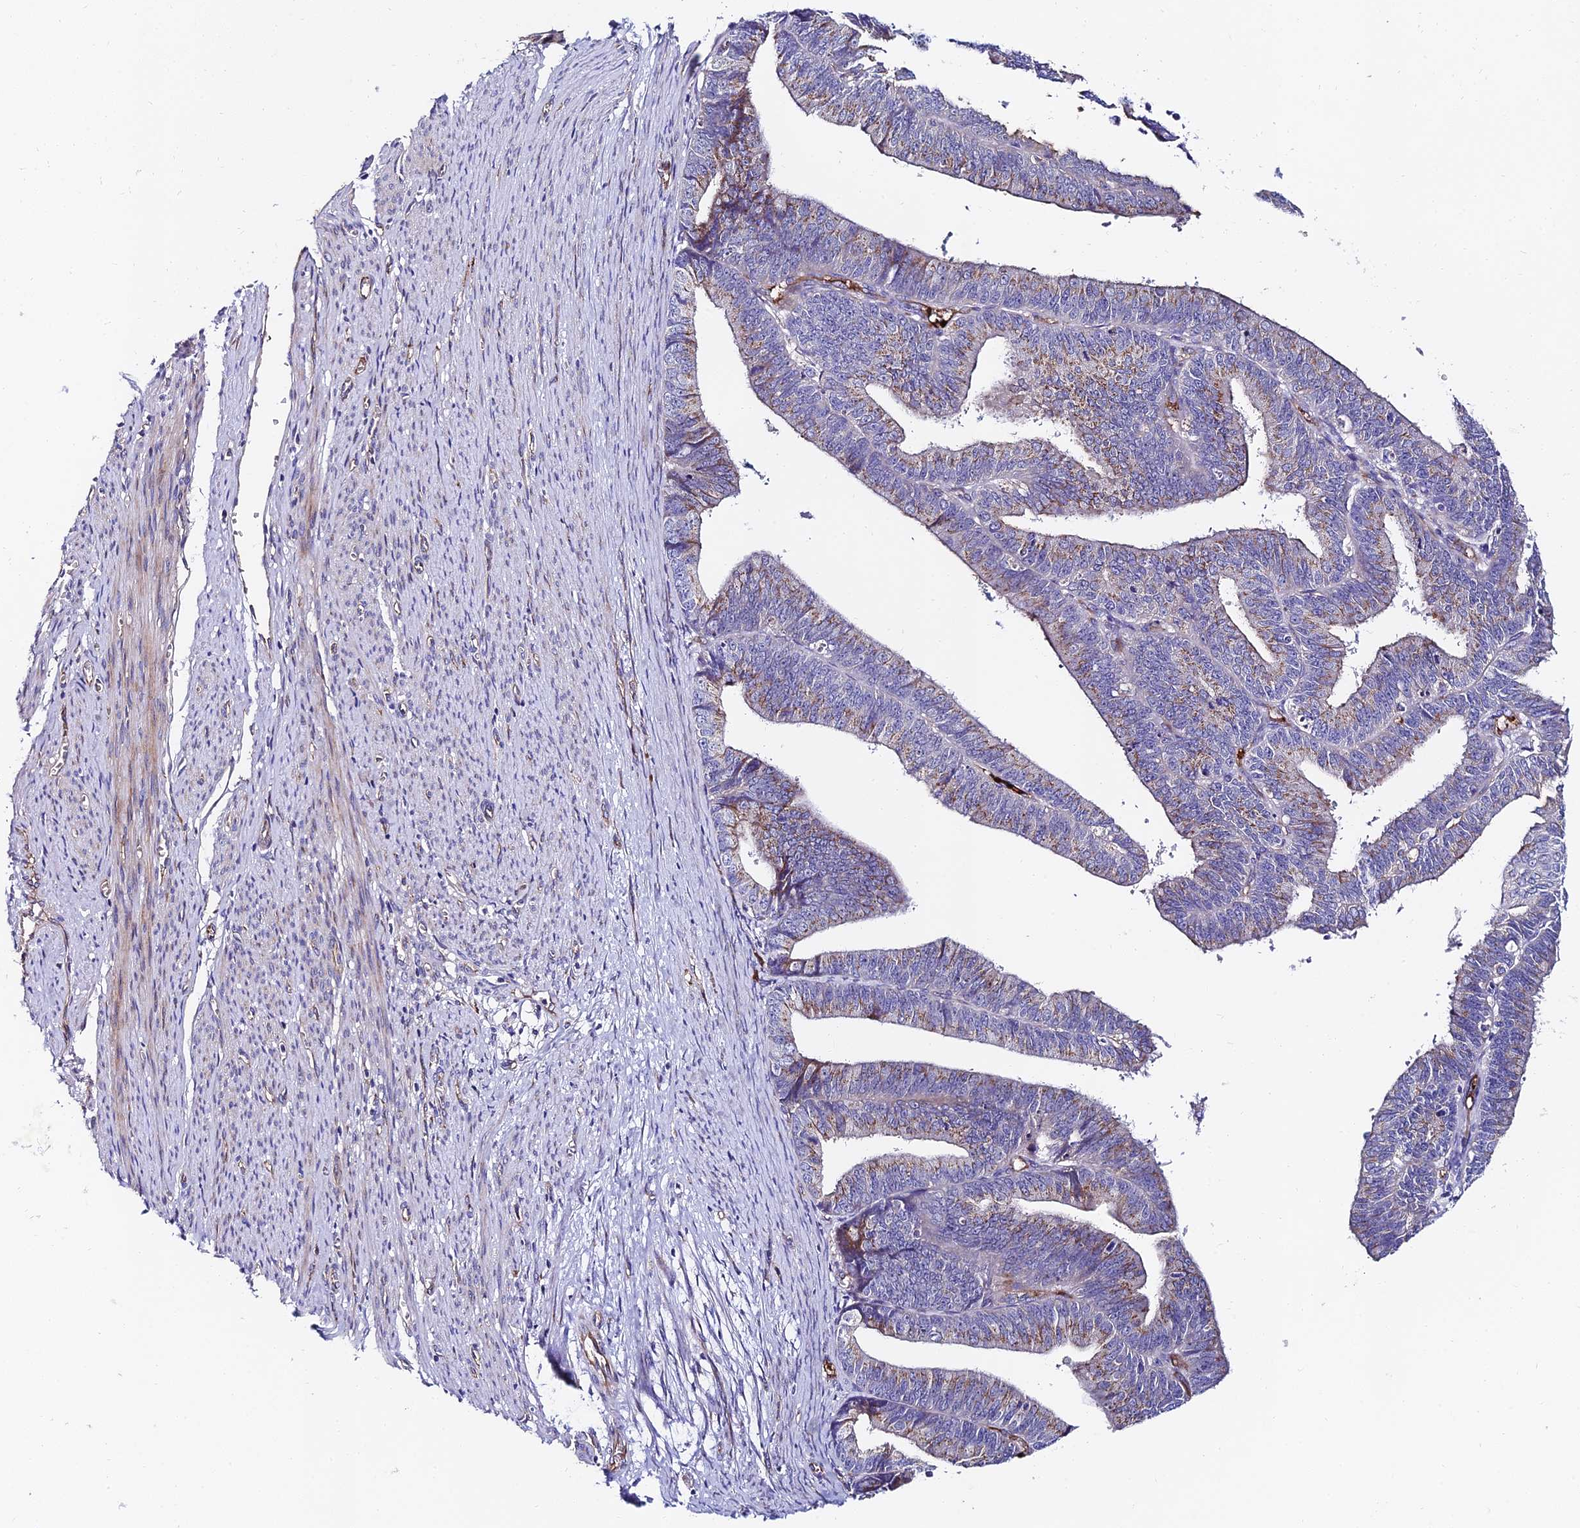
{"staining": {"intensity": "weak", "quantity": "<25%", "location": "cytoplasmic/membranous"}, "tissue": "endometrial cancer", "cell_type": "Tumor cells", "image_type": "cancer", "snomed": [{"axis": "morphology", "description": "Adenocarcinoma, NOS"}, {"axis": "topography", "description": "Endometrium"}], "caption": "Tumor cells are negative for protein expression in human endometrial cancer (adenocarcinoma).", "gene": "ADGRF3", "patient": {"sex": "female", "age": 73}}